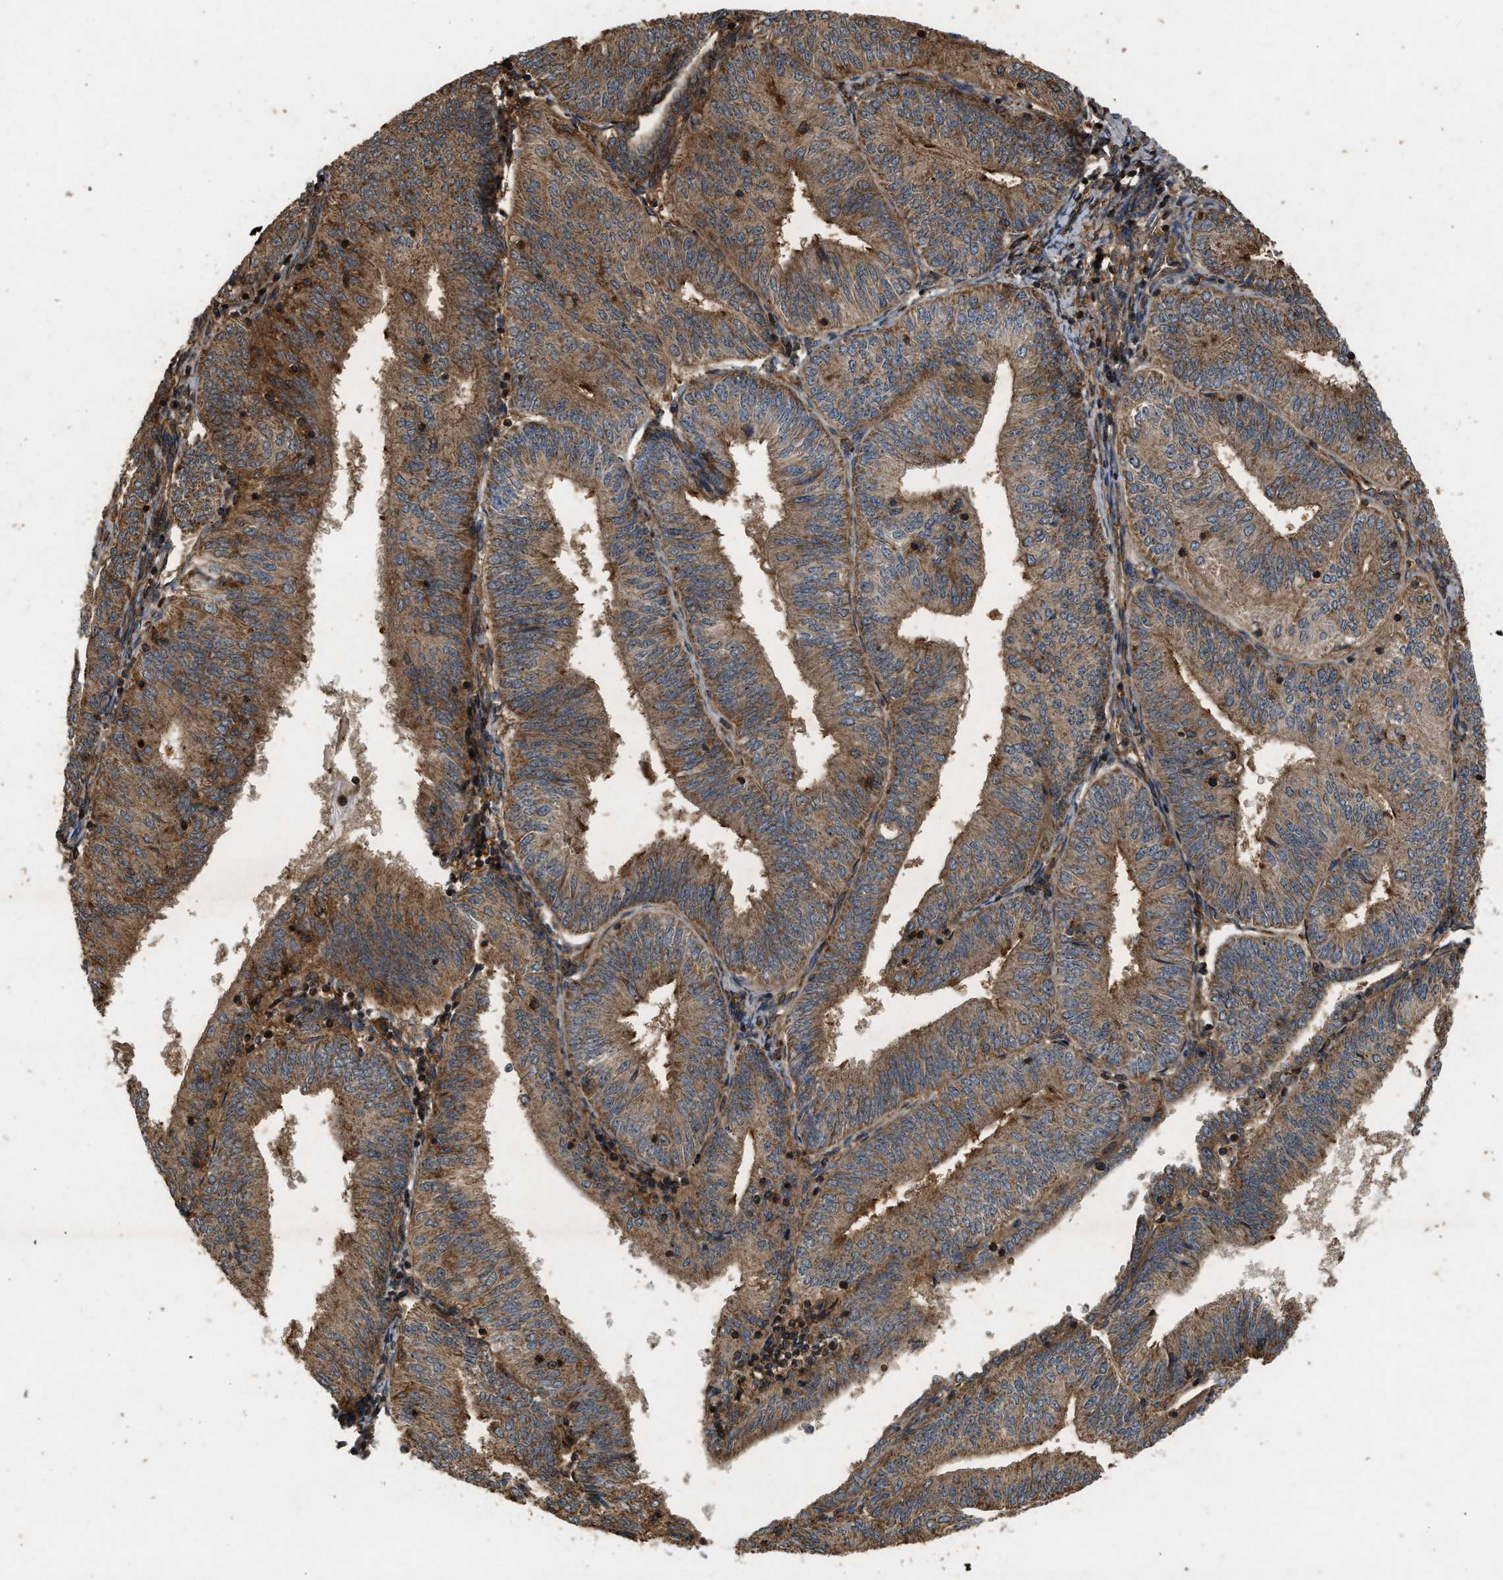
{"staining": {"intensity": "moderate", "quantity": ">75%", "location": "cytoplasmic/membranous"}, "tissue": "endometrial cancer", "cell_type": "Tumor cells", "image_type": "cancer", "snomed": [{"axis": "morphology", "description": "Adenocarcinoma, NOS"}, {"axis": "topography", "description": "Endometrium"}], "caption": "Tumor cells show moderate cytoplasmic/membranous positivity in approximately >75% of cells in endometrial adenocarcinoma.", "gene": "GNB4", "patient": {"sex": "female", "age": 58}}